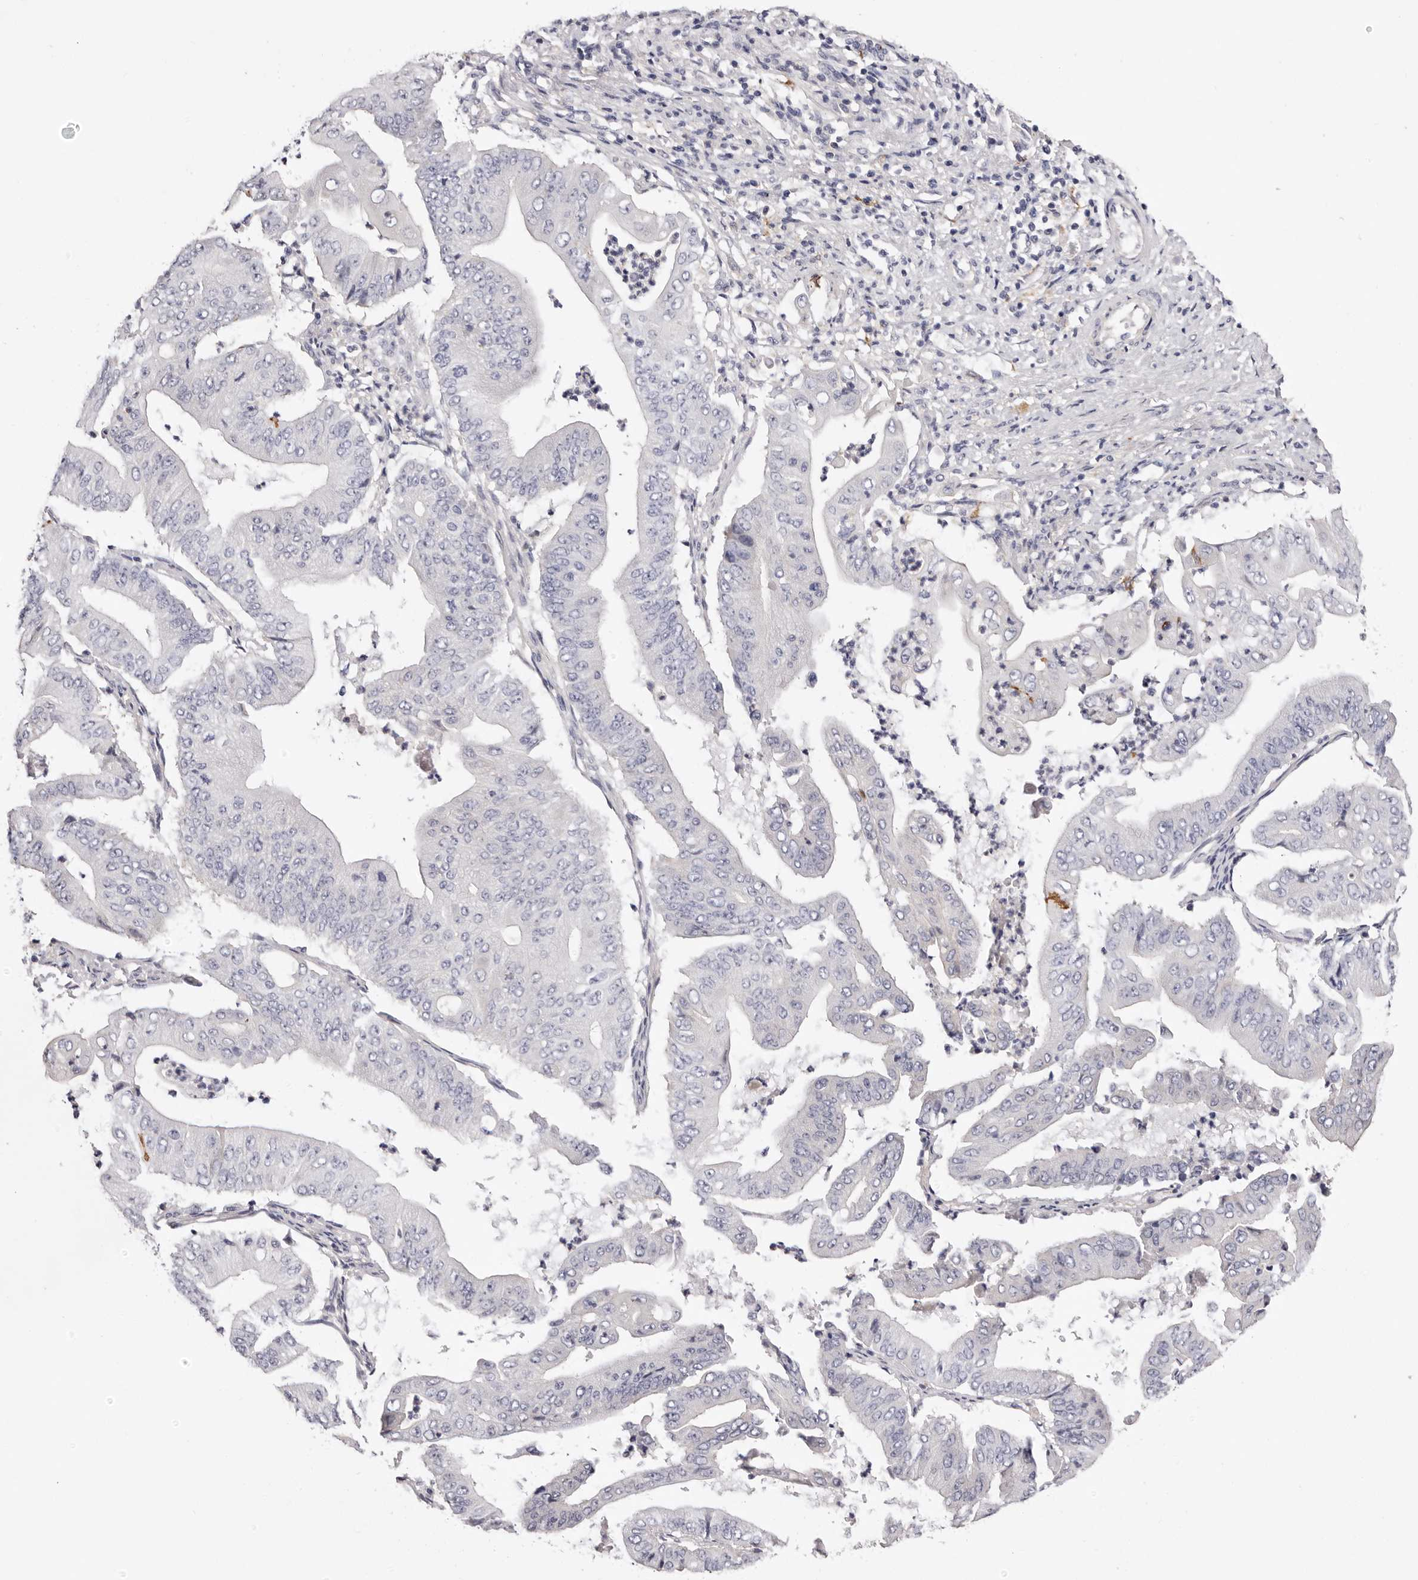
{"staining": {"intensity": "negative", "quantity": "none", "location": "none"}, "tissue": "pancreatic cancer", "cell_type": "Tumor cells", "image_type": "cancer", "snomed": [{"axis": "morphology", "description": "Adenocarcinoma, NOS"}, {"axis": "topography", "description": "Pancreas"}], "caption": "The immunohistochemistry photomicrograph has no significant positivity in tumor cells of pancreatic cancer tissue.", "gene": "S1PR5", "patient": {"sex": "female", "age": 77}}